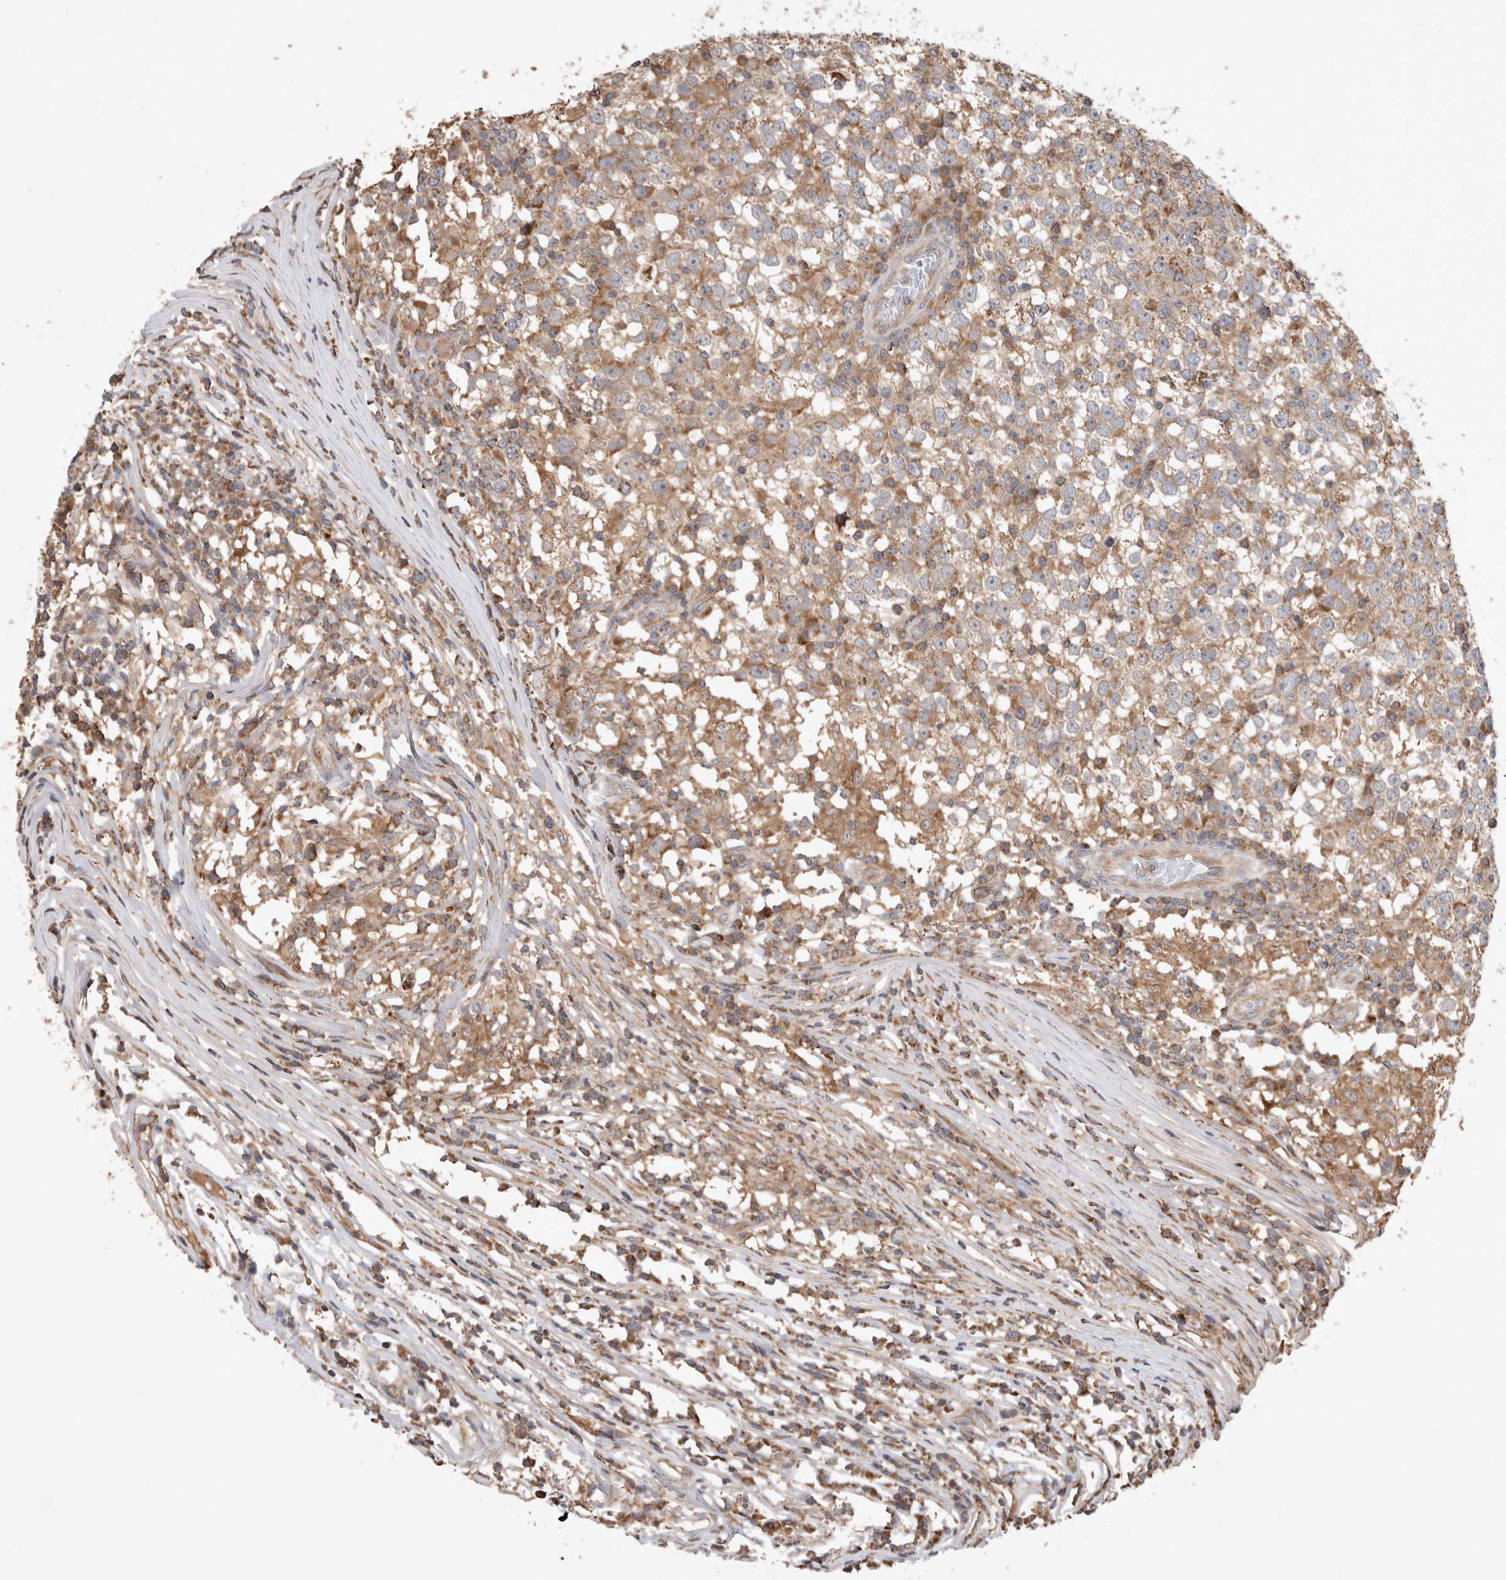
{"staining": {"intensity": "moderate", "quantity": ">75%", "location": "cytoplasmic/membranous"}, "tissue": "testis cancer", "cell_type": "Tumor cells", "image_type": "cancer", "snomed": [{"axis": "morphology", "description": "Seminoma, NOS"}, {"axis": "topography", "description": "Testis"}], "caption": "The micrograph reveals a brown stain indicating the presence of a protein in the cytoplasmic/membranous of tumor cells in testis cancer (seminoma). Nuclei are stained in blue.", "gene": "SERAC1", "patient": {"sex": "male", "age": 65}}